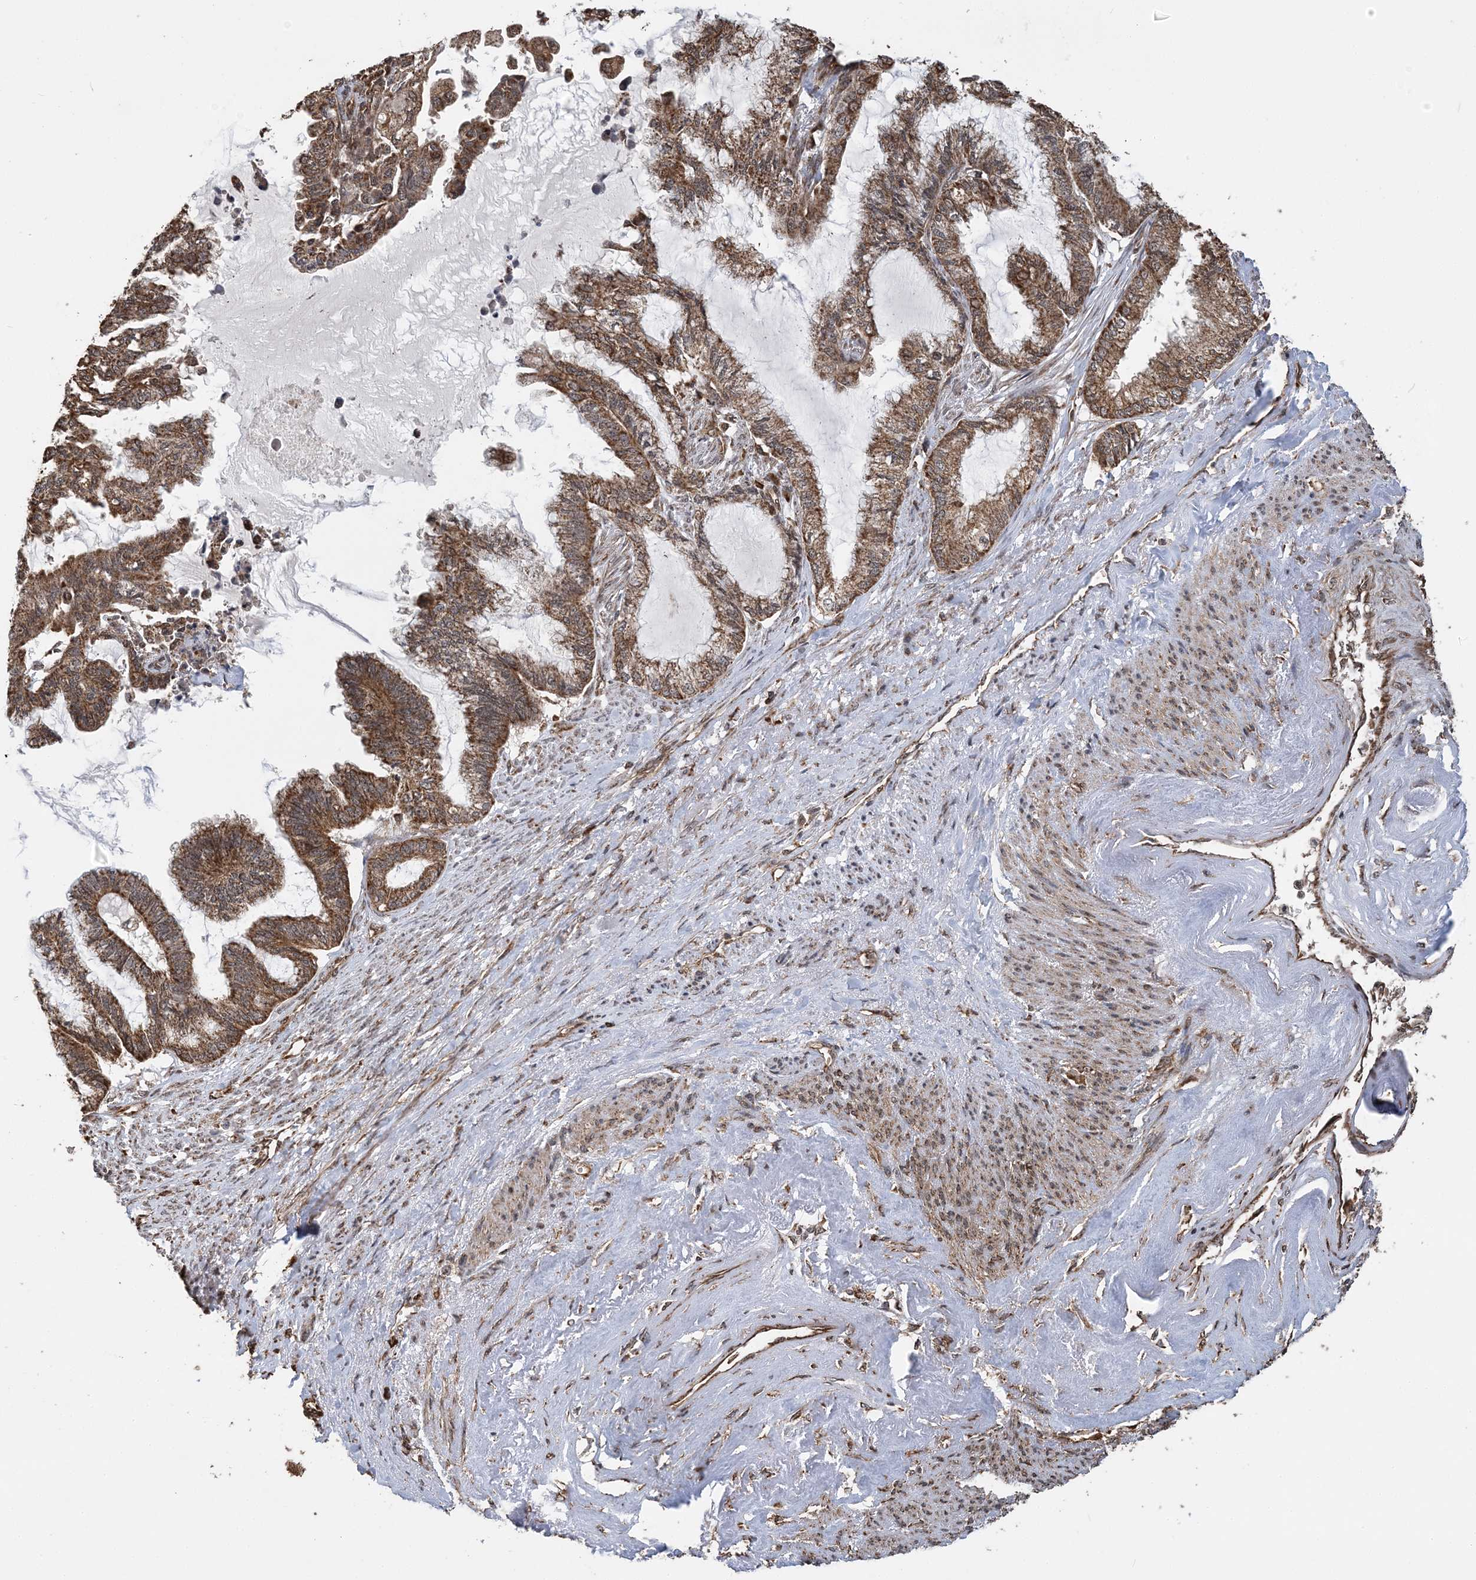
{"staining": {"intensity": "moderate", "quantity": ">75%", "location": "cytoplasmic/membranous"}, "tissue": "endometrial cancer", "cell_type": "Tumor cells", "image_type": "cancer", "snomed": [{"axis": "morphology", "description": "Adenocarcinoma, NOS"}, {"axis": "topography", "description": "Endometrium"}], "caption": "A medium amount of moderate cytoplasmic/membranous expression is appreciated in approximately >75% of tumor cells in endometrial cancer tissue.", "gene": "PCBP1", "patient": {"sex": "female", "age": 86}}